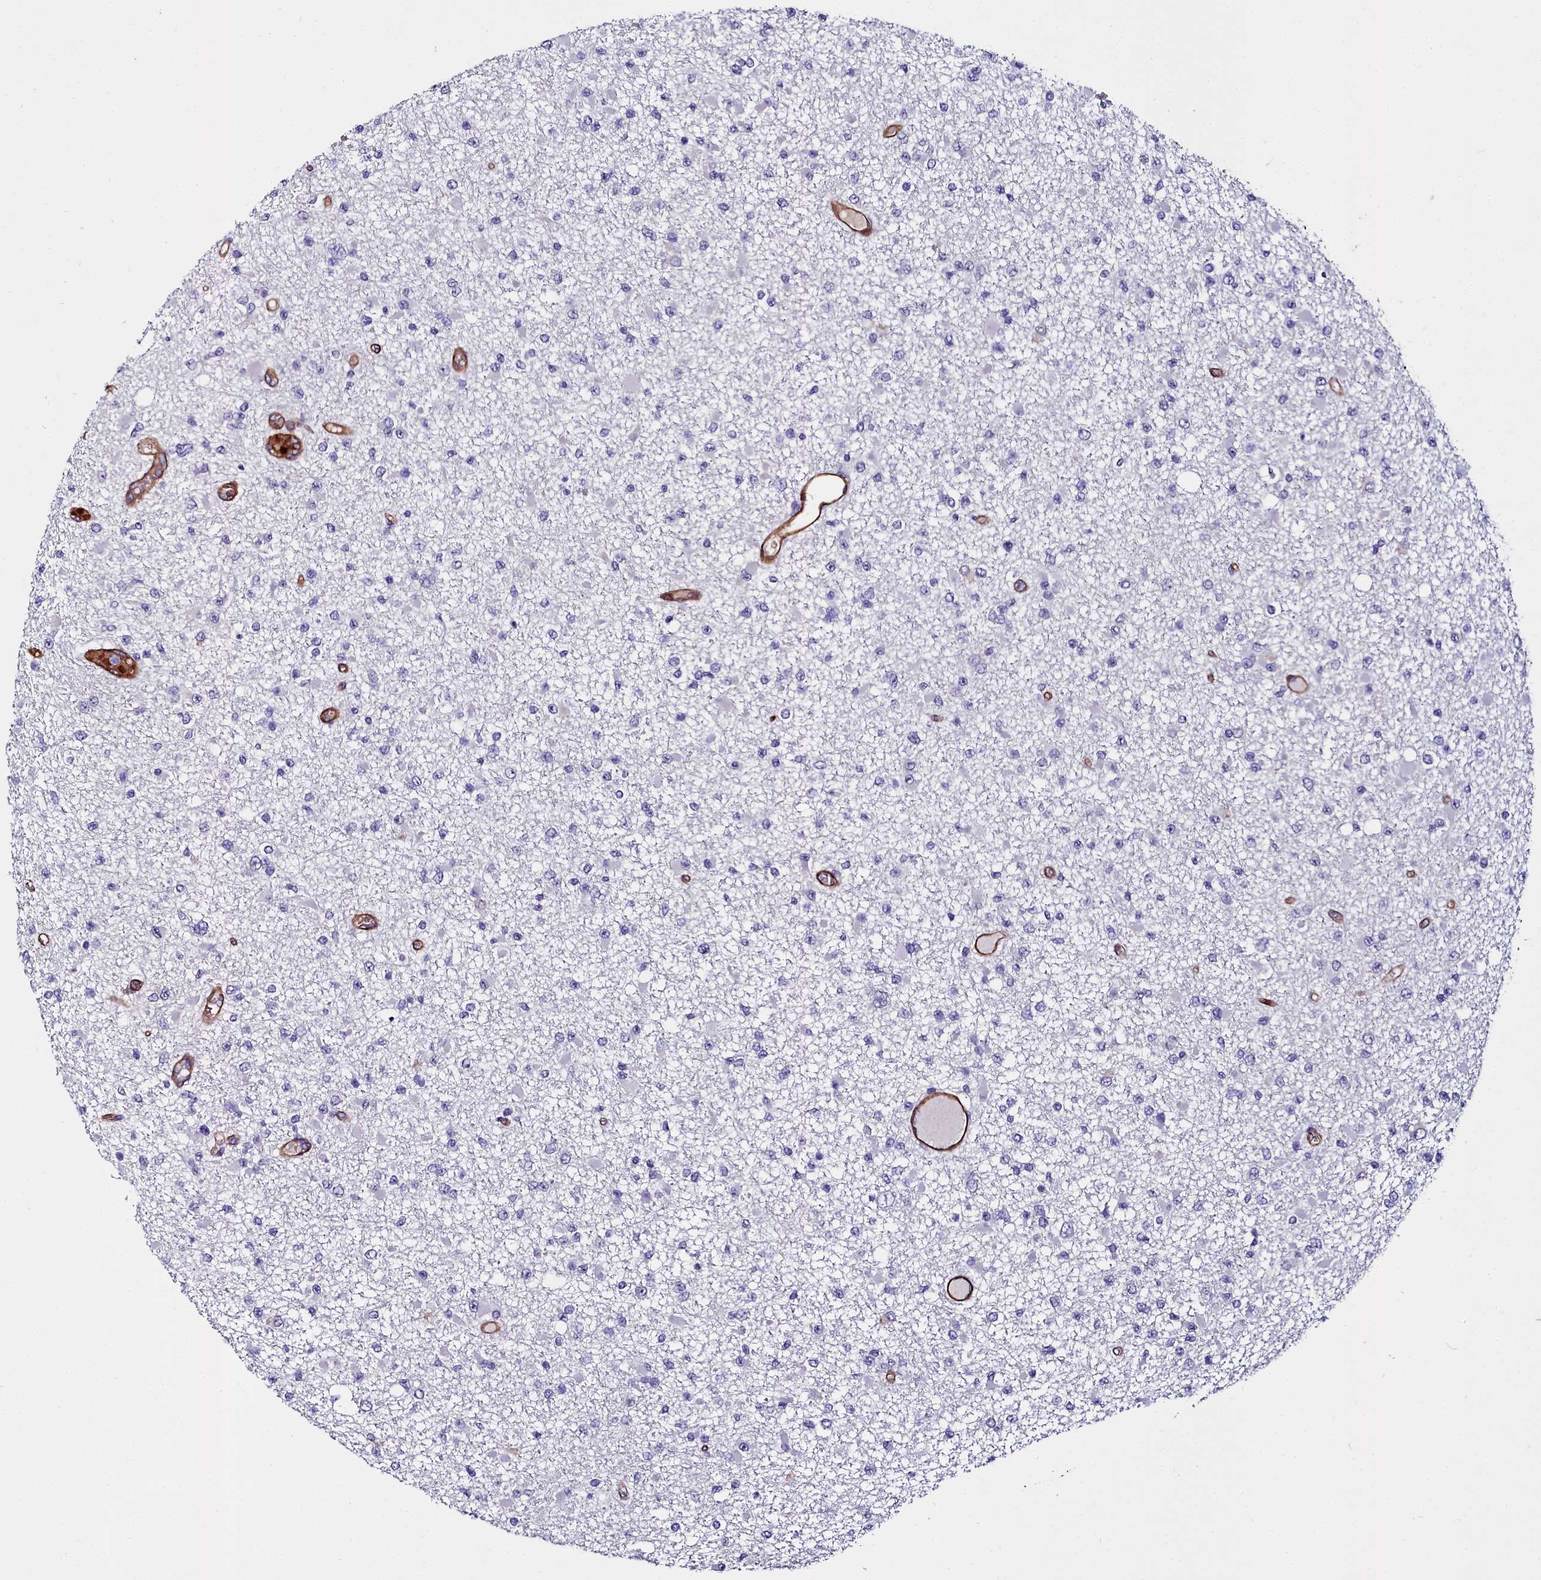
{"staining": {"intensity": "negative", "quantity": "none", "location": "none"}, "tissue": "glioma", "cell_type": "Tumor cells", "image_type": "cancer", "snomed": [{"axis": "morphology", "description": "Glioma, malignant, Low grade"}, {"axis": "topography", "description": "Brain"}], "caption": "This is an immunohistochemistry micrograph of human glioma. There is no staining in tumor cells.", "gene": "CYP4F11", "patient": {"sex": "female", "age": 22}}